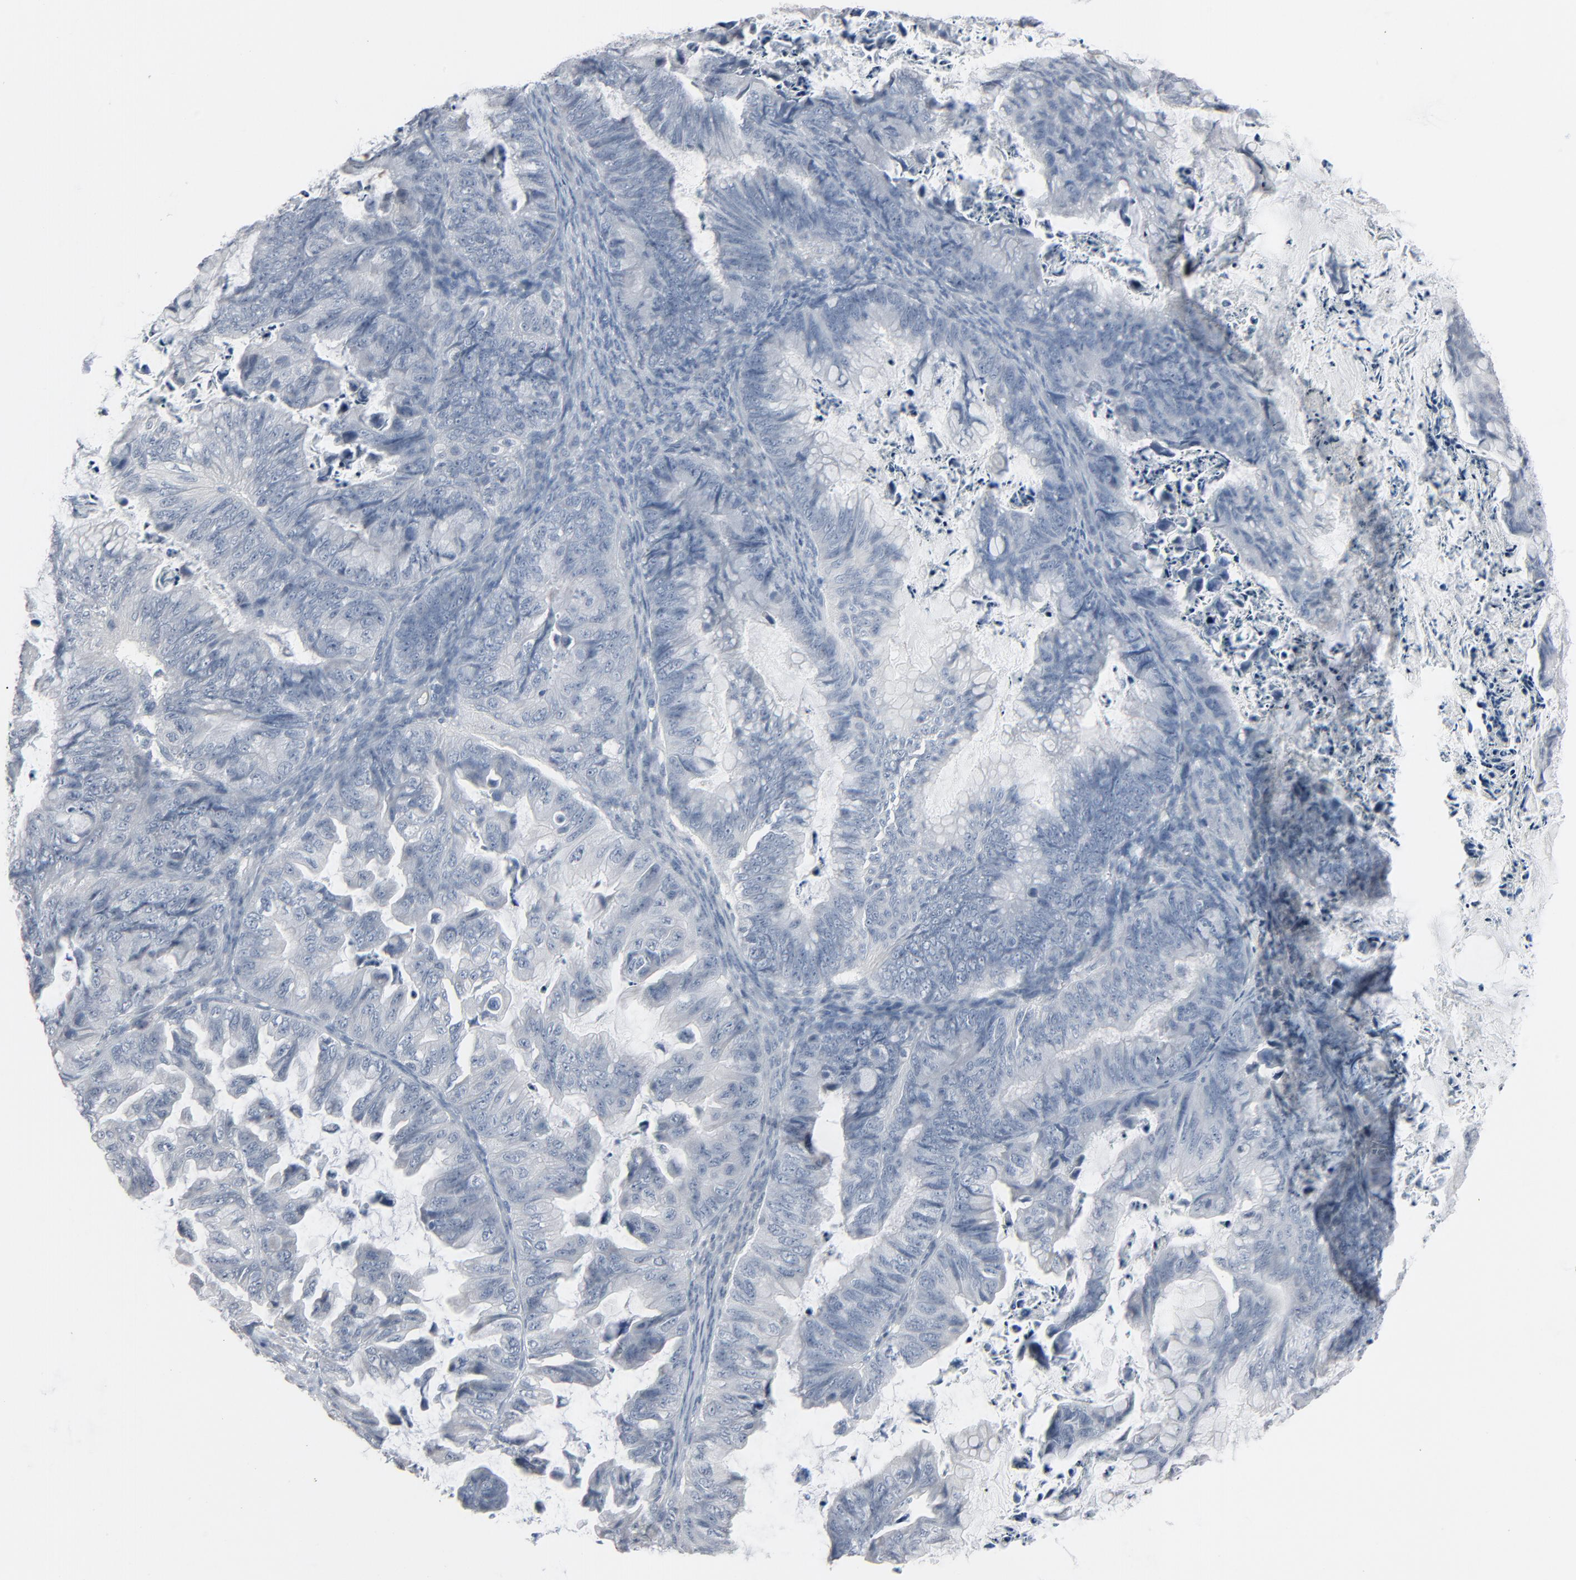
{"staining": {"intensity": "negative", "quantity": "none", "location": "none"}, "tissue": "ovarian cancer", "cell_type": "Tumor cells", "image_type": "cancer", "snomed": [{"axis": "morphology", "description": "Cystadenocarcinoma, mucinous, NOS"}, {"axis": "topography", "description": "Ovary"}], "caption": "Immunohistochemistry (IHC) image of human mucinous cystadenocarcinoma (ovarian) stained for a protein (brown), which demonstrates no staining in tumor cells.", "gene": "SAGE1", "patient": {"sex": "female", "age": 36}}